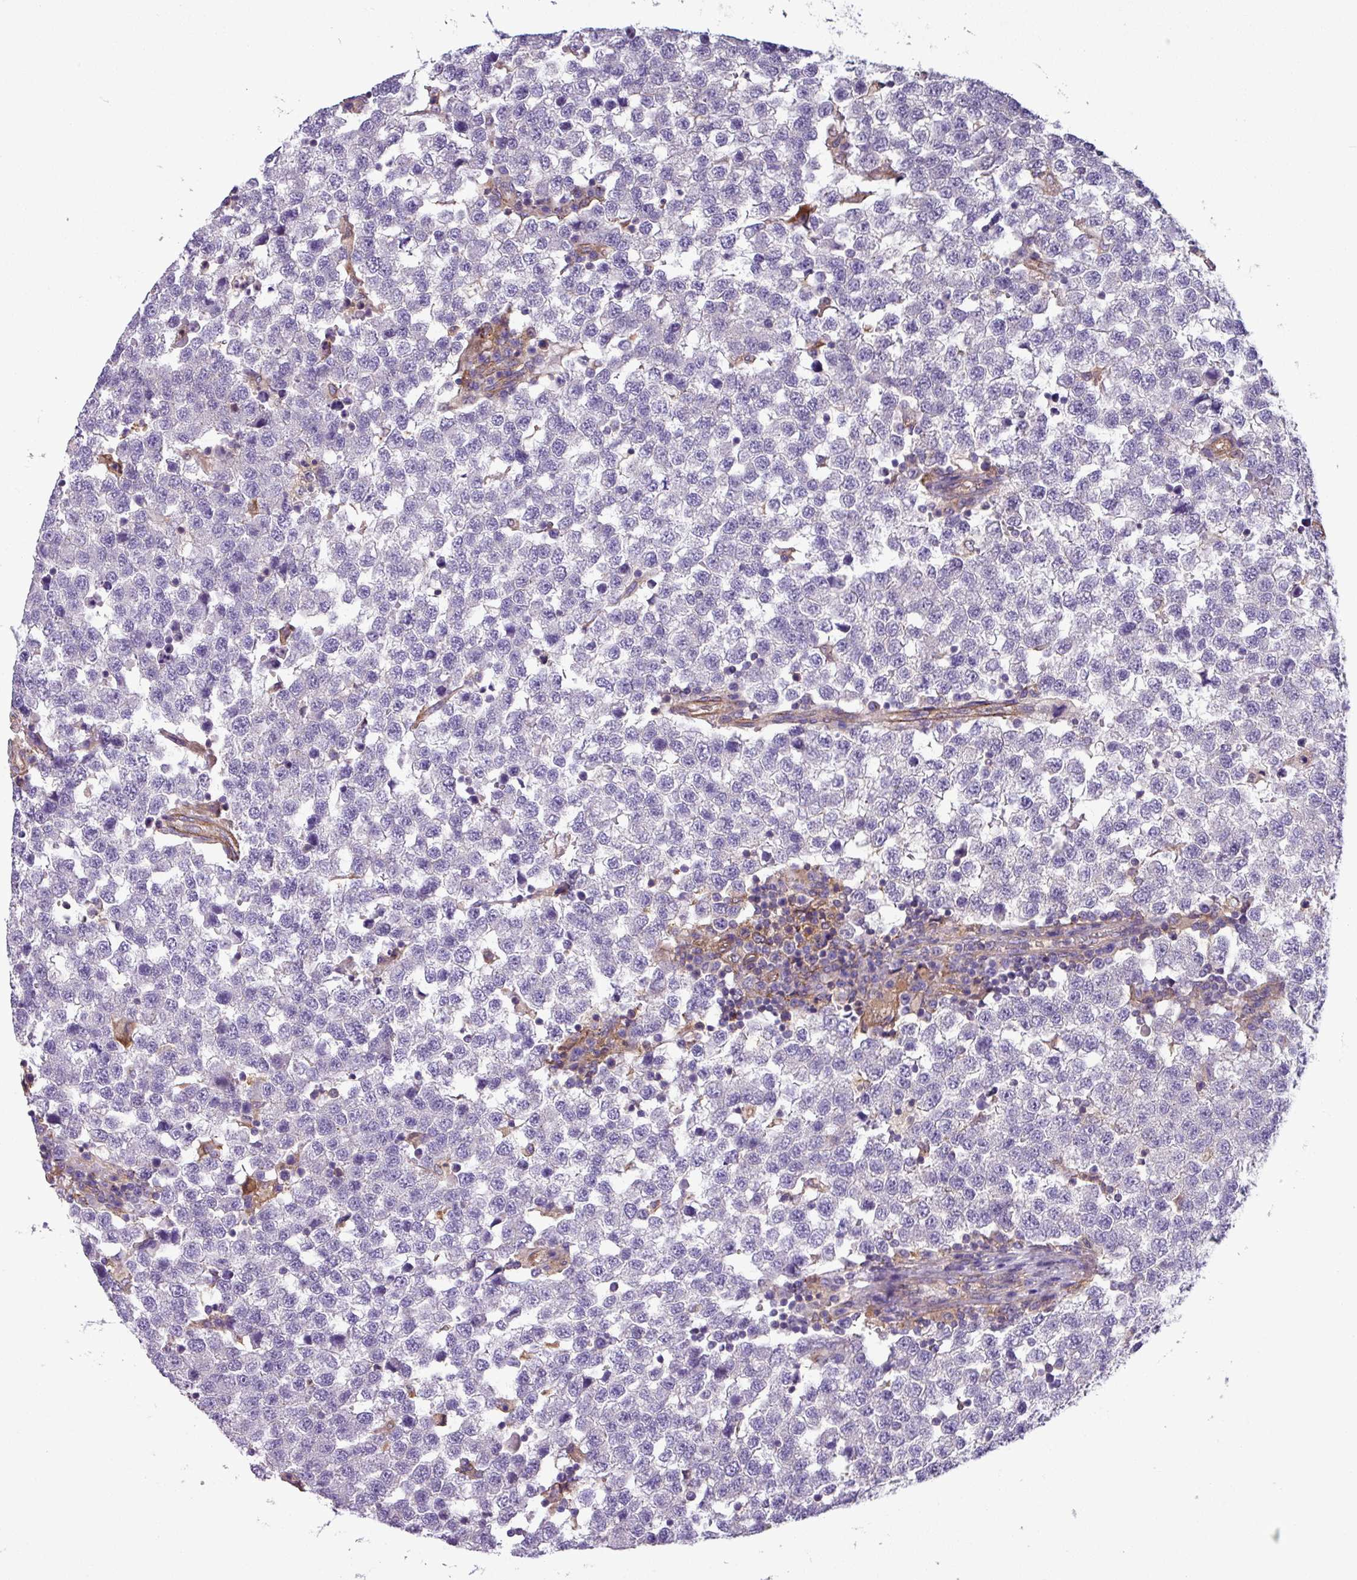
{"staining": {"intensity": "negative", "quantity": "none", "location": "none"}, "tissue": "testis cancer", "cell_type": "Tumor cells", "image_type": "cancer", "snomed": [{"axis": "morphology", "description": "Seminoma, NOS"}, {"axis": "topography", "description": "Testis"}], "caption": "Immunohistochemistry (IHC) of testis cancer demonstrates no positivity in tumor cells.", "gene": "SLC23A2", "patient": {"sex": "male", "age": 34}}